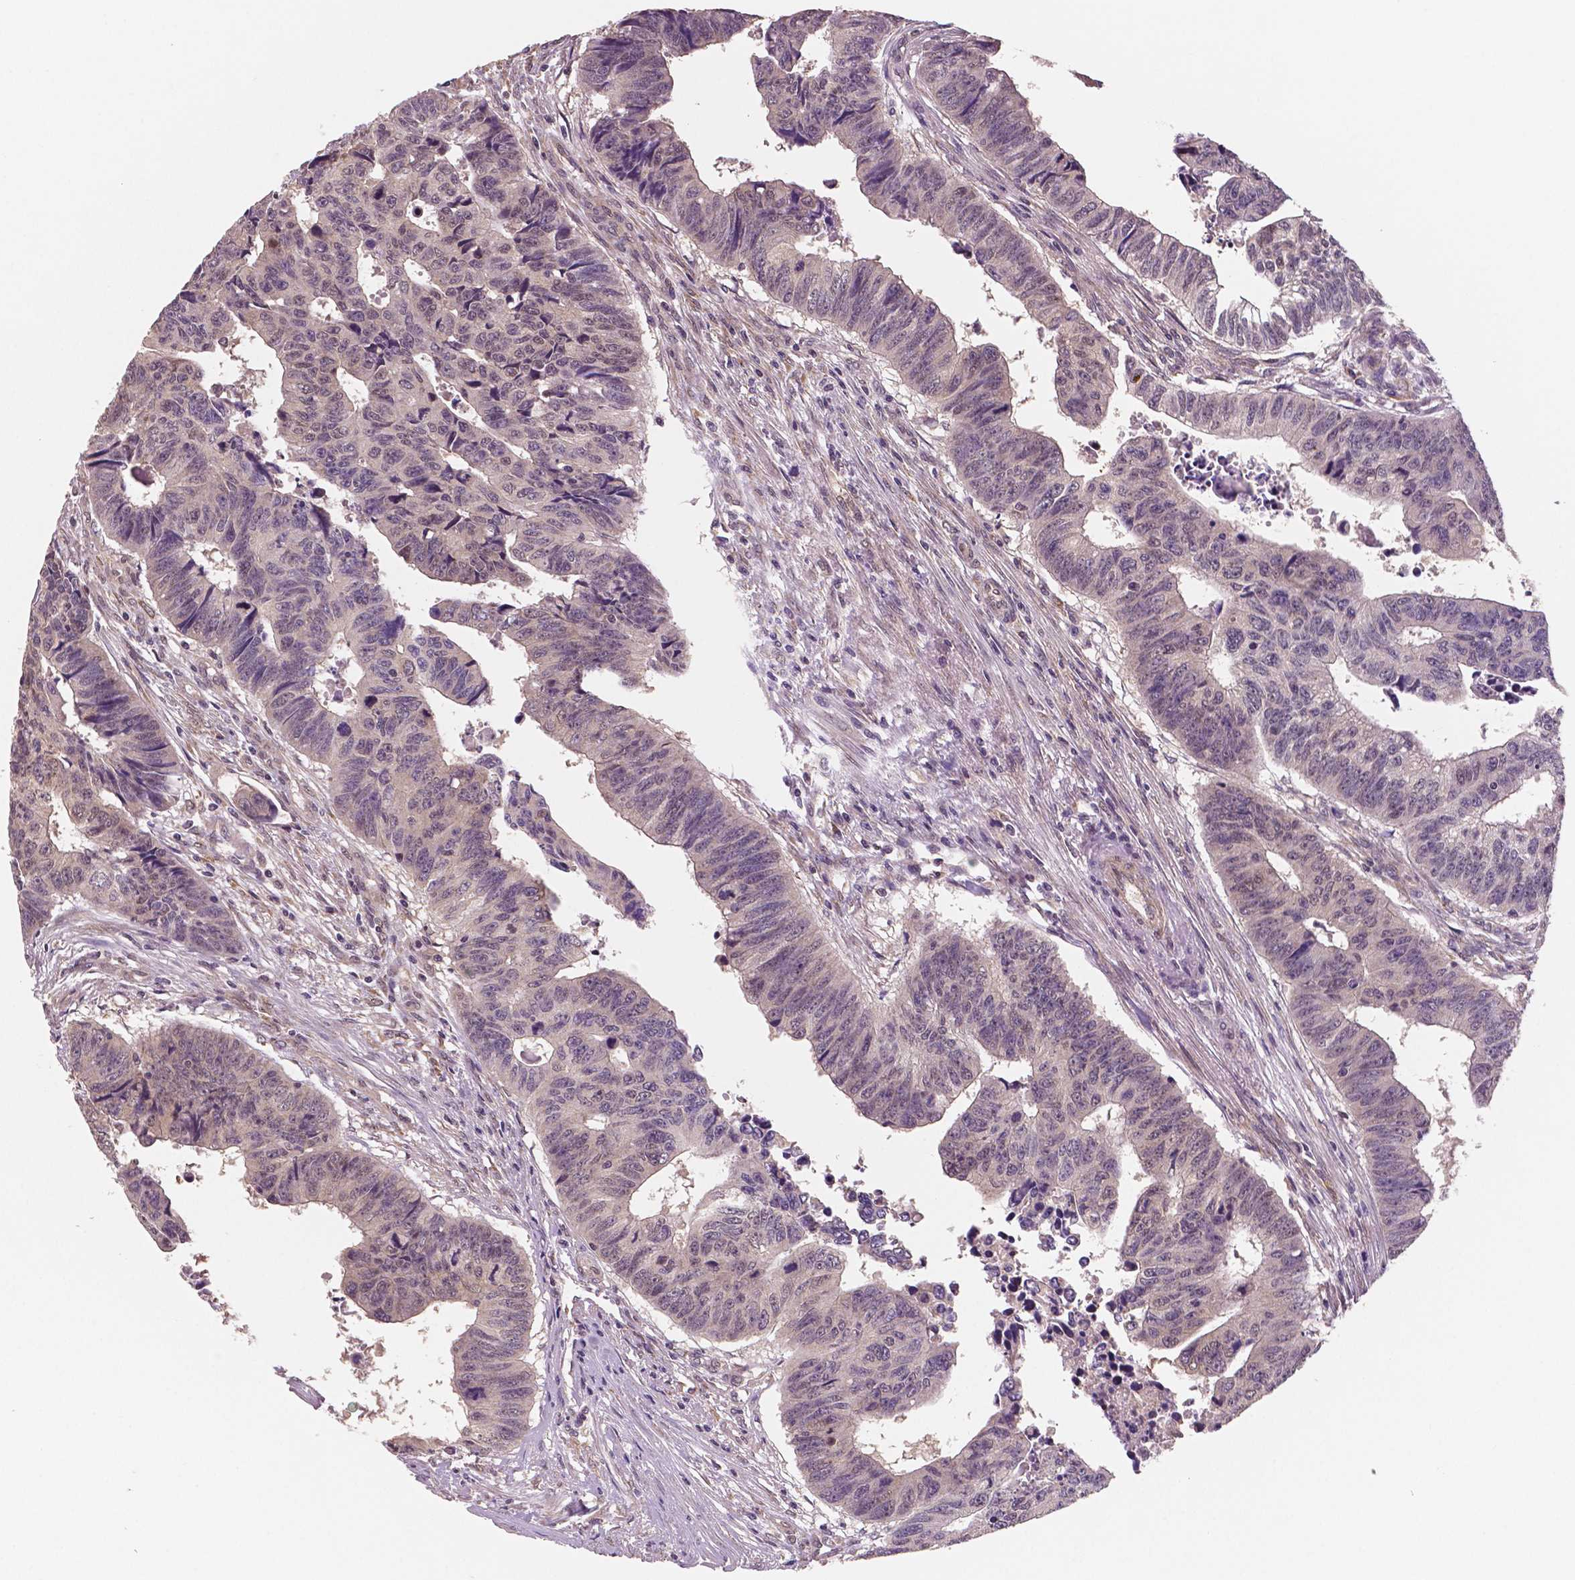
{"staining": {"intensity": "negative", "quantity": "none", "location": "none"}, "tissue": "colorectal cancer", "cell_type": "Tumor cells", "image_type": "cancer", "snomed": [{"axis": "morphology", "description": "Adenocarcinoma, NOS"}, {"axis": "topography", "description": "Rectum"}], "caption": "Colorectal cancer was stained to show a protein in brown. There is no significant expression in tumor cells. (Brightfield microscopy of DAB immunohistochemistry at high magnification).", "gene": "STAT3", "patient": {"sex": "female", "age": 85}}